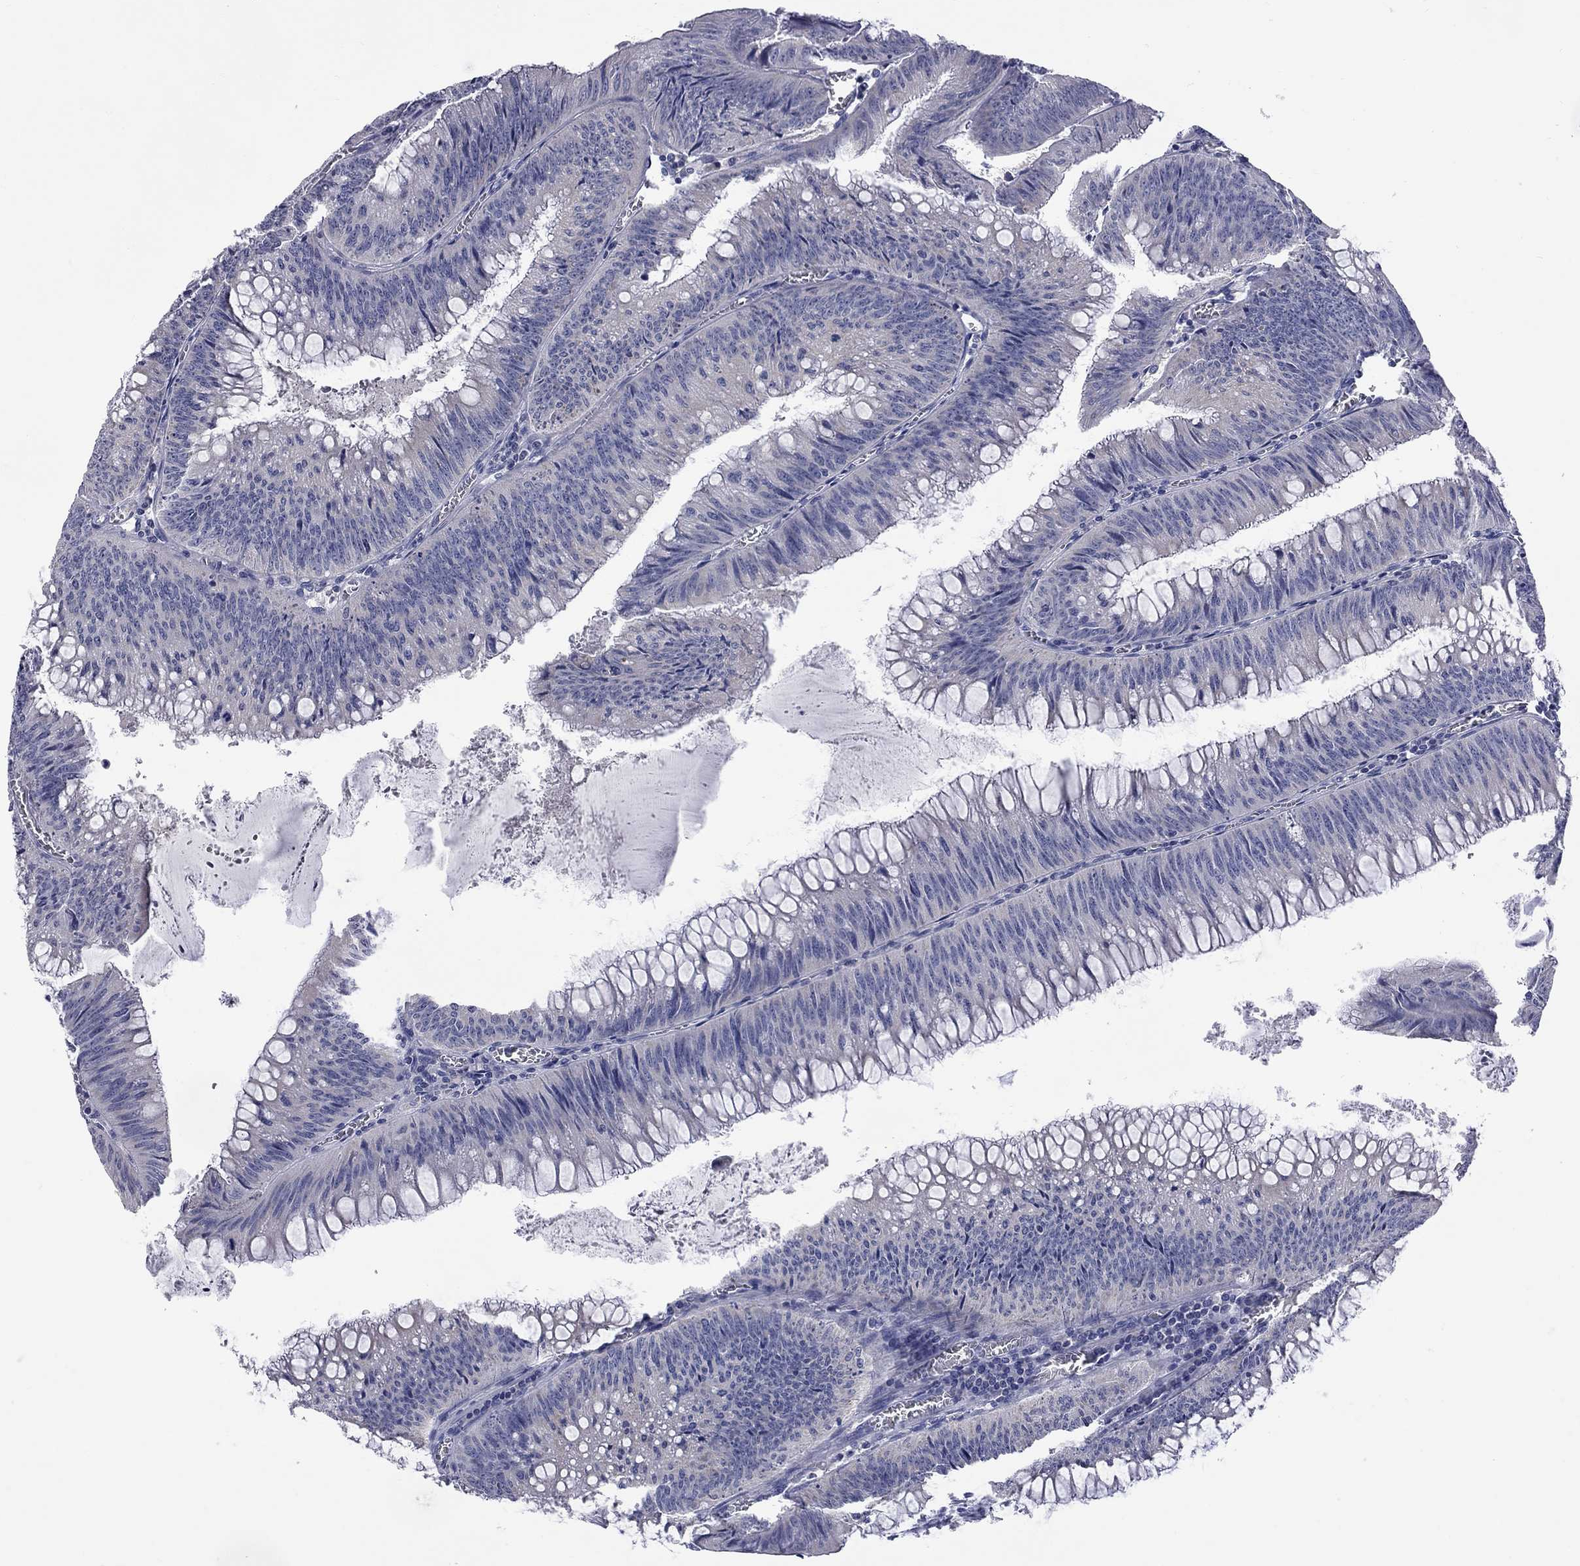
{"staining": {"intensity": "negative", "quantity": "none", "location": "none"}, "tissue": "colorectal cancer", "cell_type": "Tumor cells", "image_type": "cancer", "snomed": [{"axis": "morphology", "description": "Adenocarcinoma, NOS"}, {"axis": "topography", "description": "Rectum"}], "caption": "This is an IHC micrograph of human colorectal cancer (adenocarcinoma). There is no staining in tumor cells.", "gene": "ABCB4", "patient": {"sex": "female", "age": 72}}